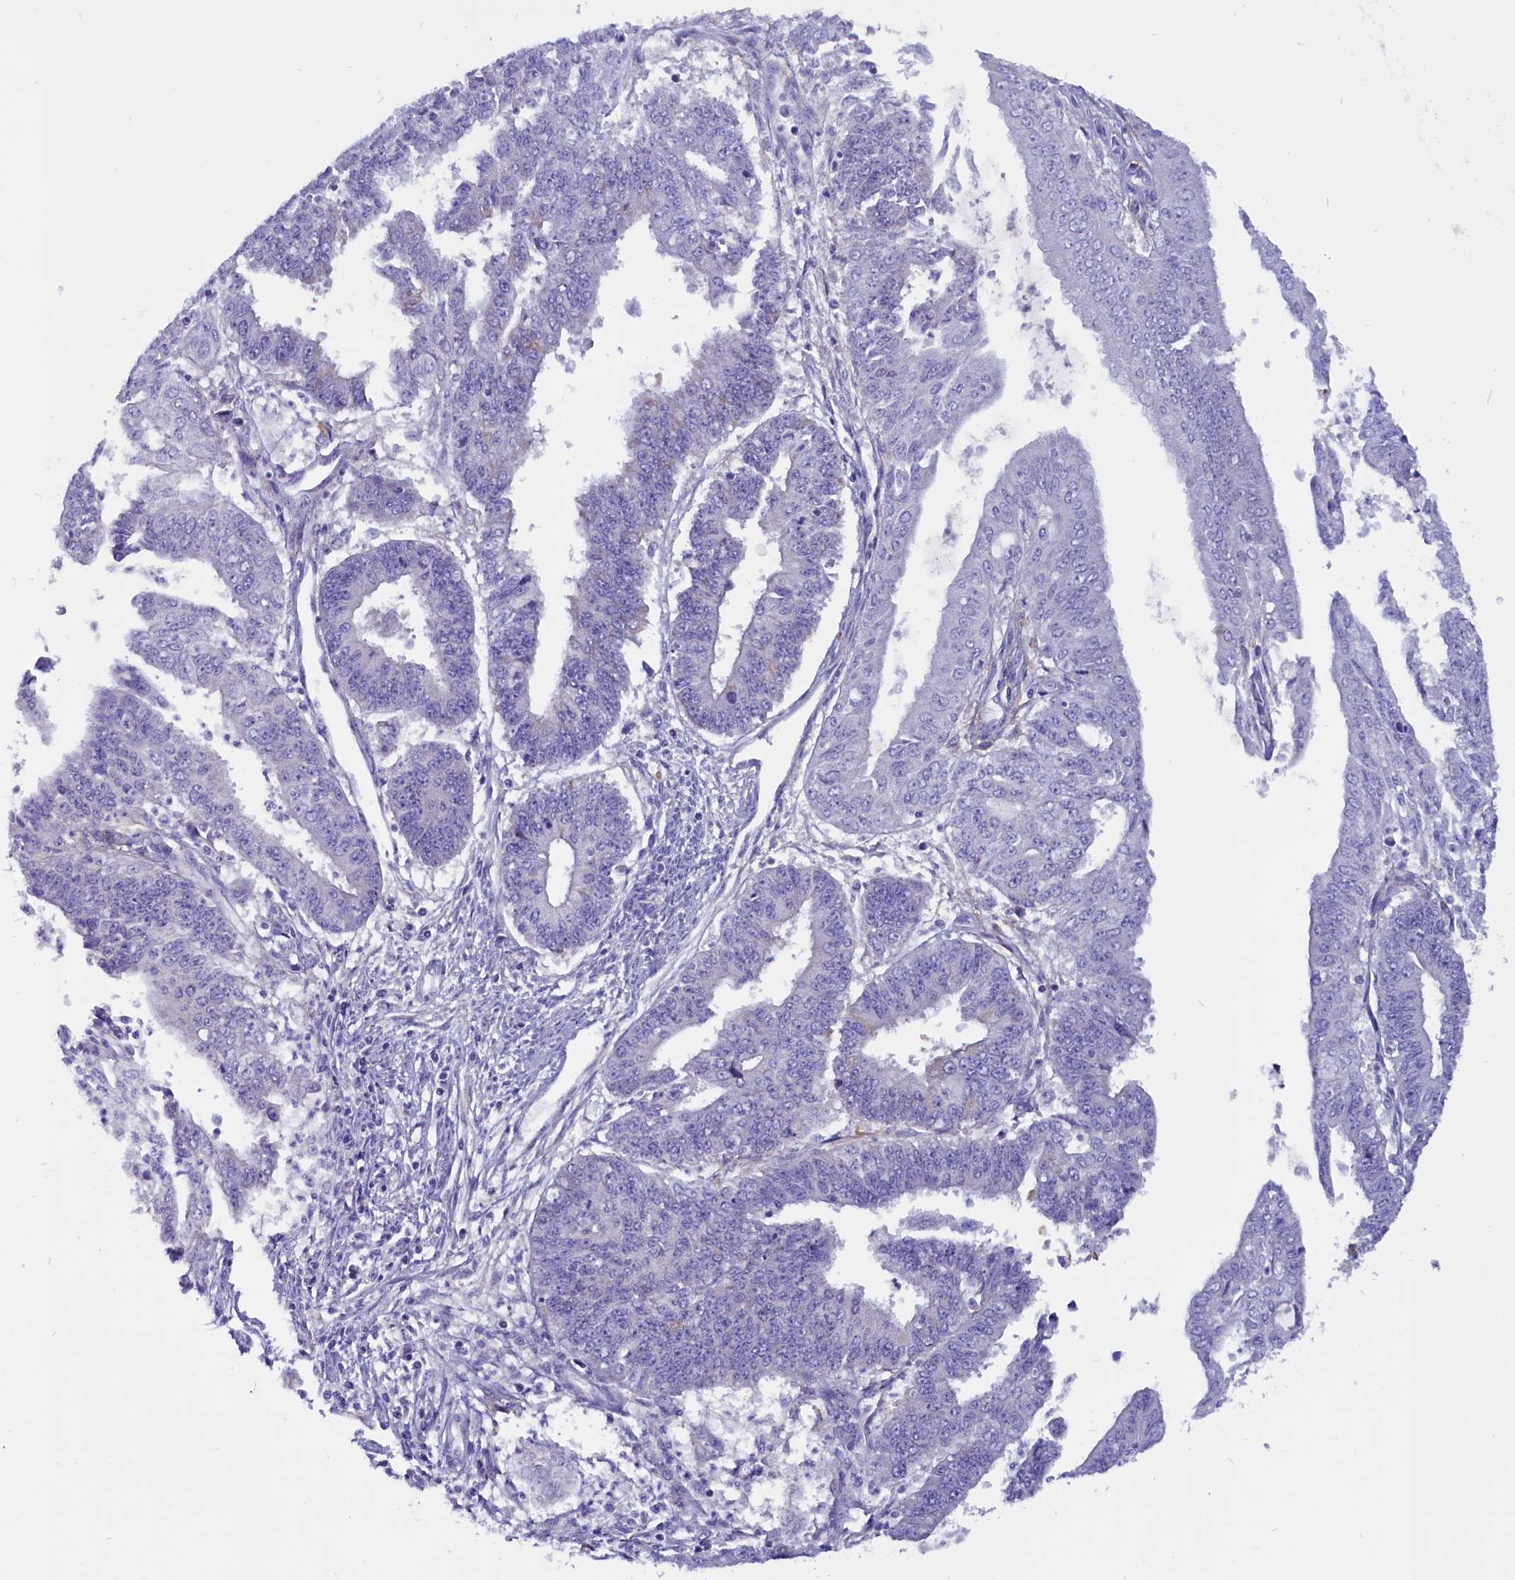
{"staining": {"intensity": "negative", "quantity": "none", "location": "none"}, "tissue": "endometrial cancer", "cell_type": "Tumor cells", "image_type": "cancer", "snomed": [{"axis": "morphology", "description": "Adenocarcinoma, NOS"}, {"axis": "topography", "description": "Endometrium"}], "caption": "An immunohistochemistry image of endometrial cancer is shown. There is no staining in tumor cells of endometrial cancer.", "gene": "CCBE1", "patient": {"sex": "female", "age": 73}}